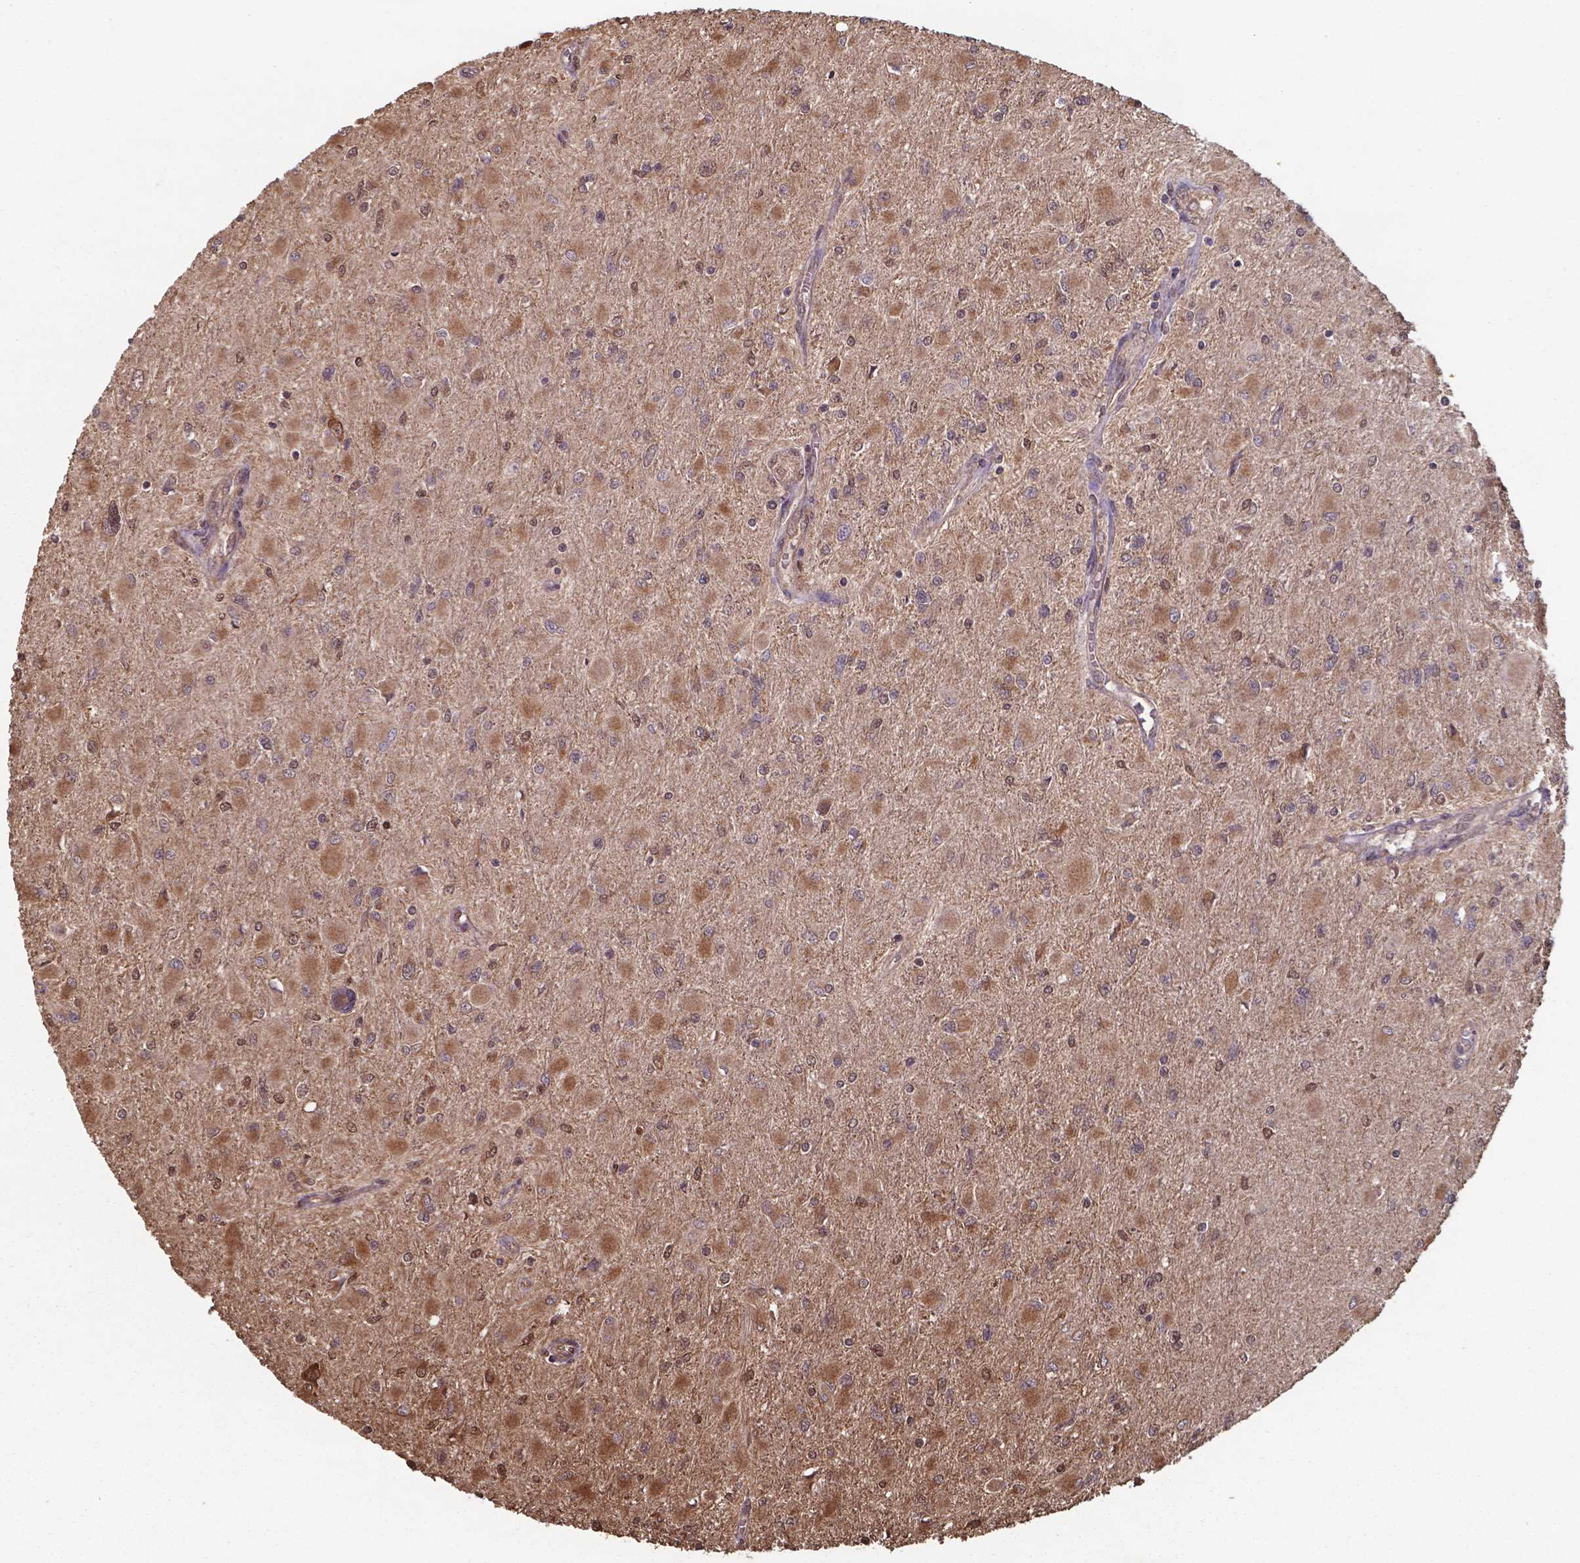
{"staining": {"intensity": "weak", "quantity": "<25%", "location": "nuclear"}, "tissue": "glioma", "cell_type": "Tumor cells", "image_type": "cancer", "snomed": [{"axis": "morphology", "description": "Glioma, malignant, High grade"}, {"axis": "topography", "description": "Cerebral cortex"}], "caption": "Protein analysis of high-grade glioma (malignant) displays no significant positivity in tumor cells.", "gene": "CHP2", "patient": {"sex": "female", "age": 36}}